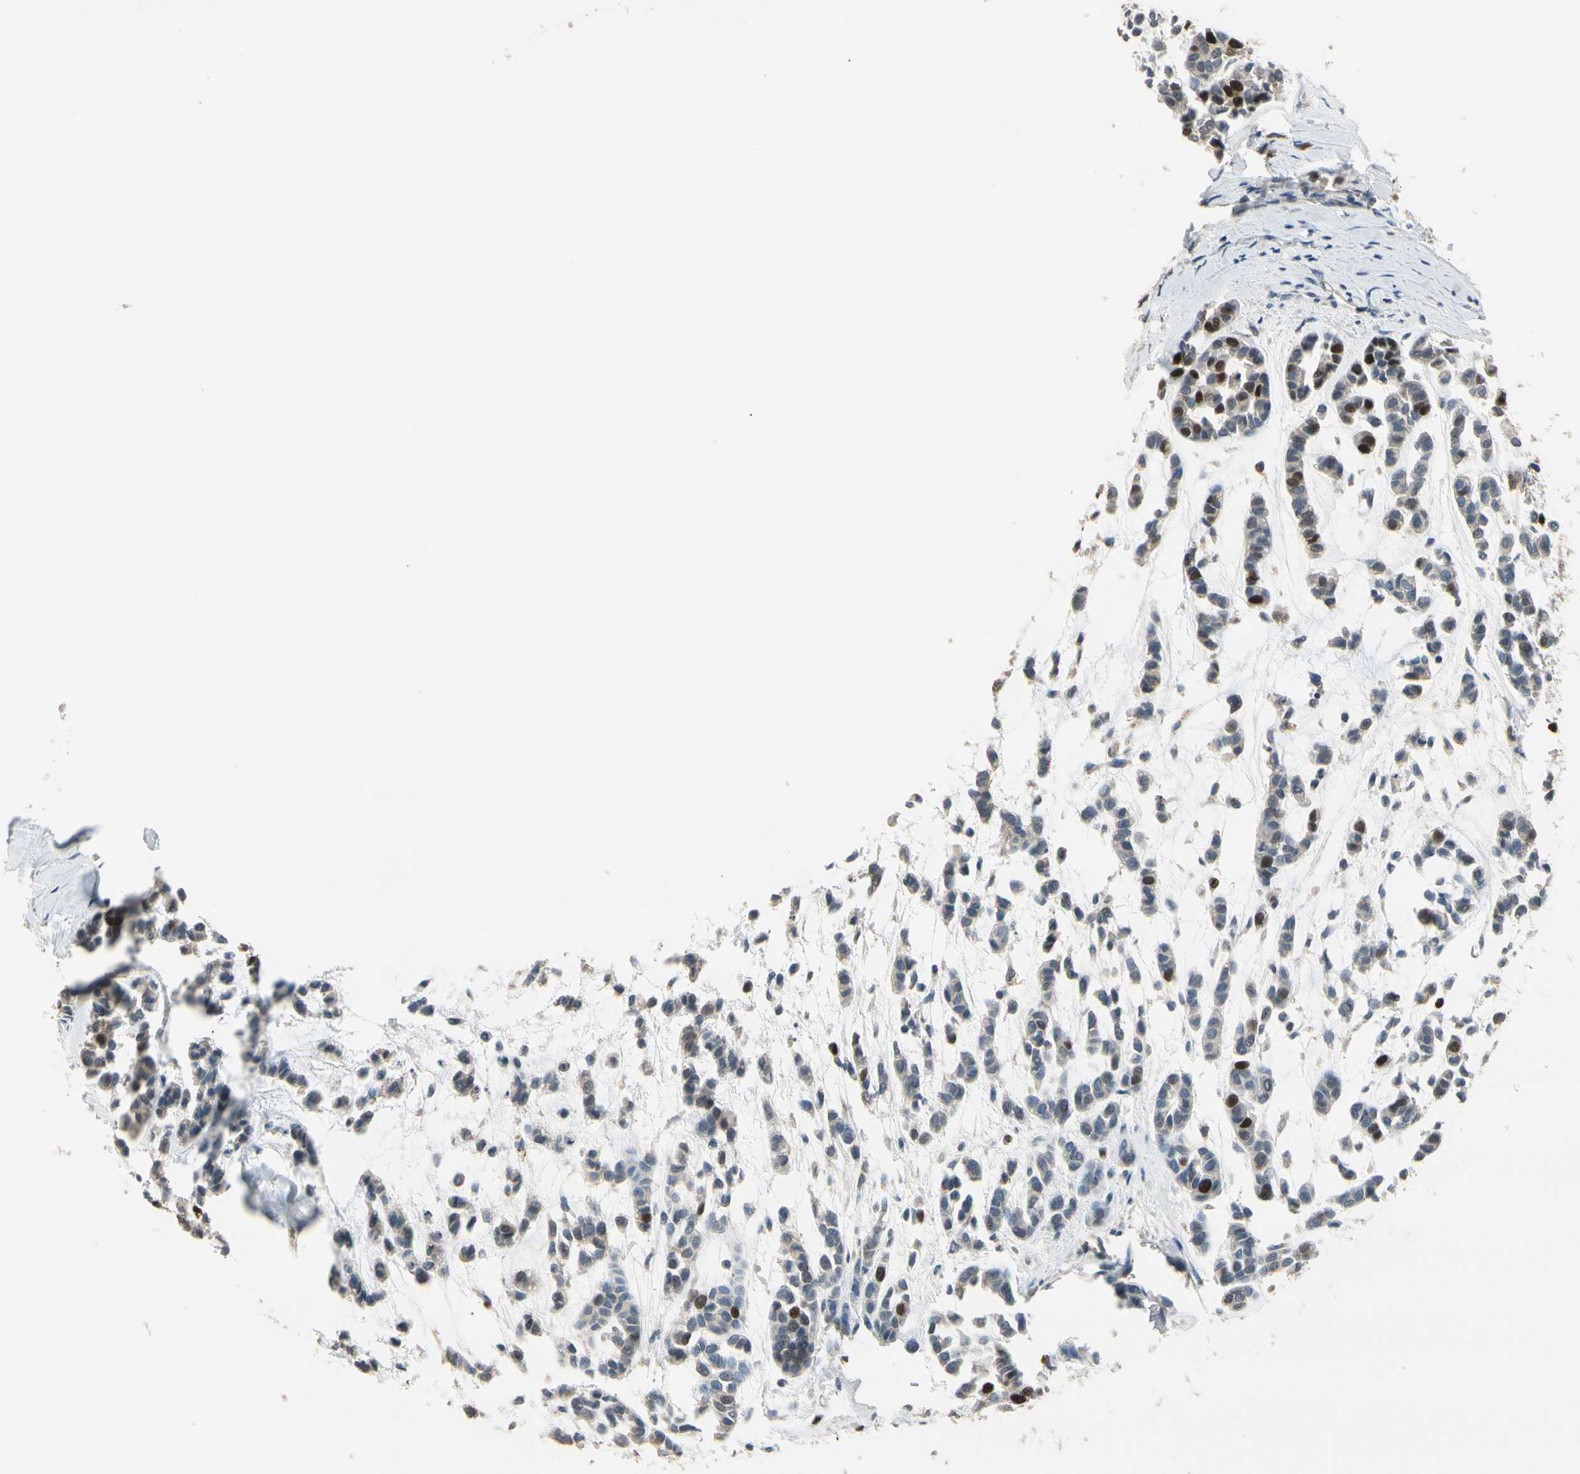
{"staining": {"intensity": "strong", "quantity": "<25%", "location": "nuclear"}, "tissue": "head and neck cancer", "cell_type": "Tumor cells", "image_type": "cancer", "snomed": [{"axis": "morphology", "description": "Adenocarcinoma, NOS"}, {"axis": "morphology", "description": "Adenoma, NOS"}, {"axis": "topography", "description": "Head-Neck"}], "caption": "Immunohistochemical staining of human head and neck adenoma demonstrates medium levels of strong nuclear protein staining in approximately <25% of tumor cells. Immunohistochemistry (ihc) stains the protein in brown and the nuclei are stained blue.", "gene": "ZKSCAN4", "patient": {"sex": "female", "age": 55}}